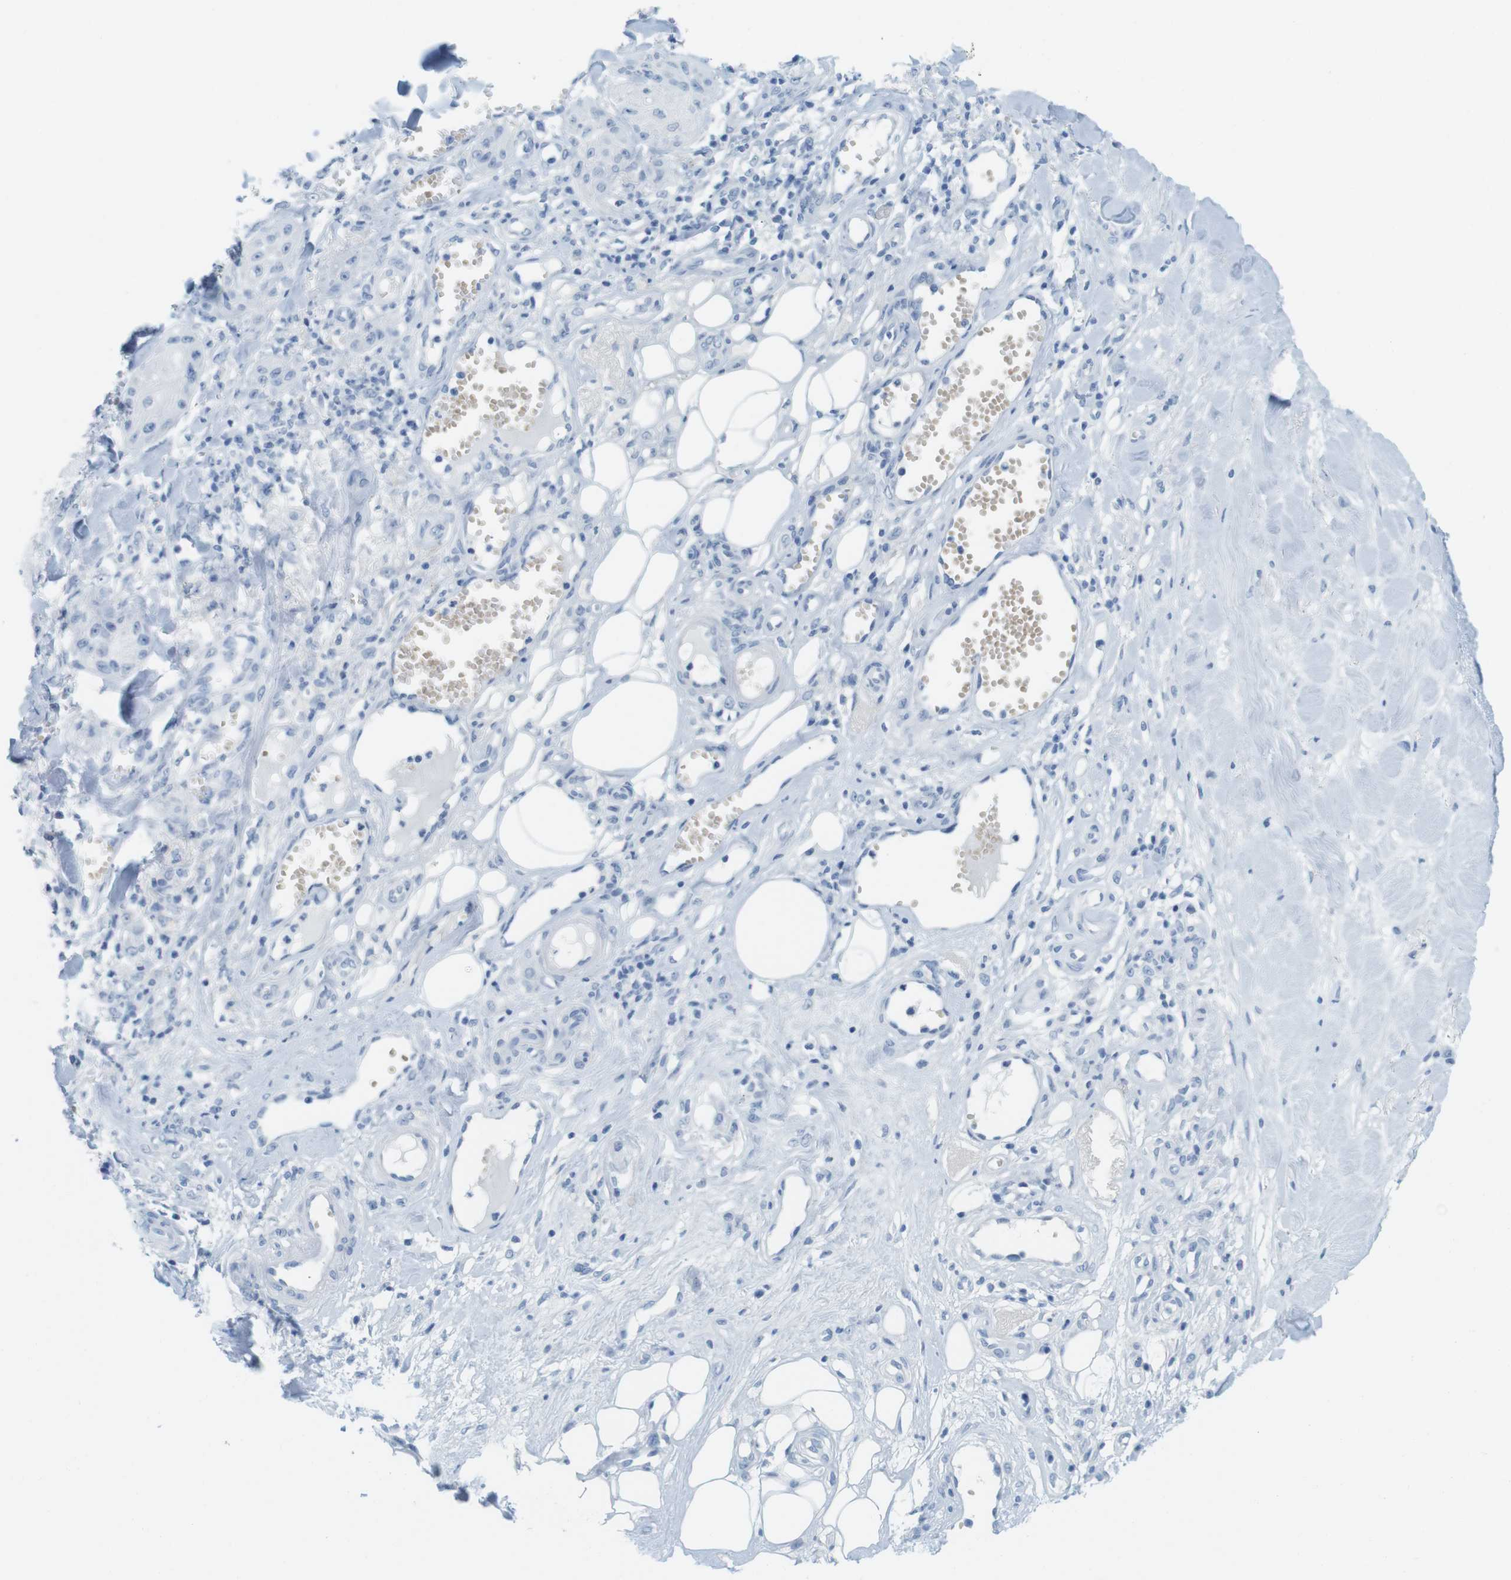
{"staining": {"intensity": "negative", "quantity": "none", "location": "none"}, "tissue": "skin cancer", "cell_type": "Tumor cells", "image_type": "cancer", "snomed": [{"axis": "morphology", "description": "Squamous cell carcinoma, NOS"}, {"axis": "topography", "description": "Skin"}], "caption": "An immunohistochemistry micrograph of skin squamous cell carcinoma is shown. There is no staining in tumor cells of skin squamous cell carcinoma.", "gene": "TNNT2", "patient": {"sex": "male", "age": 74}}